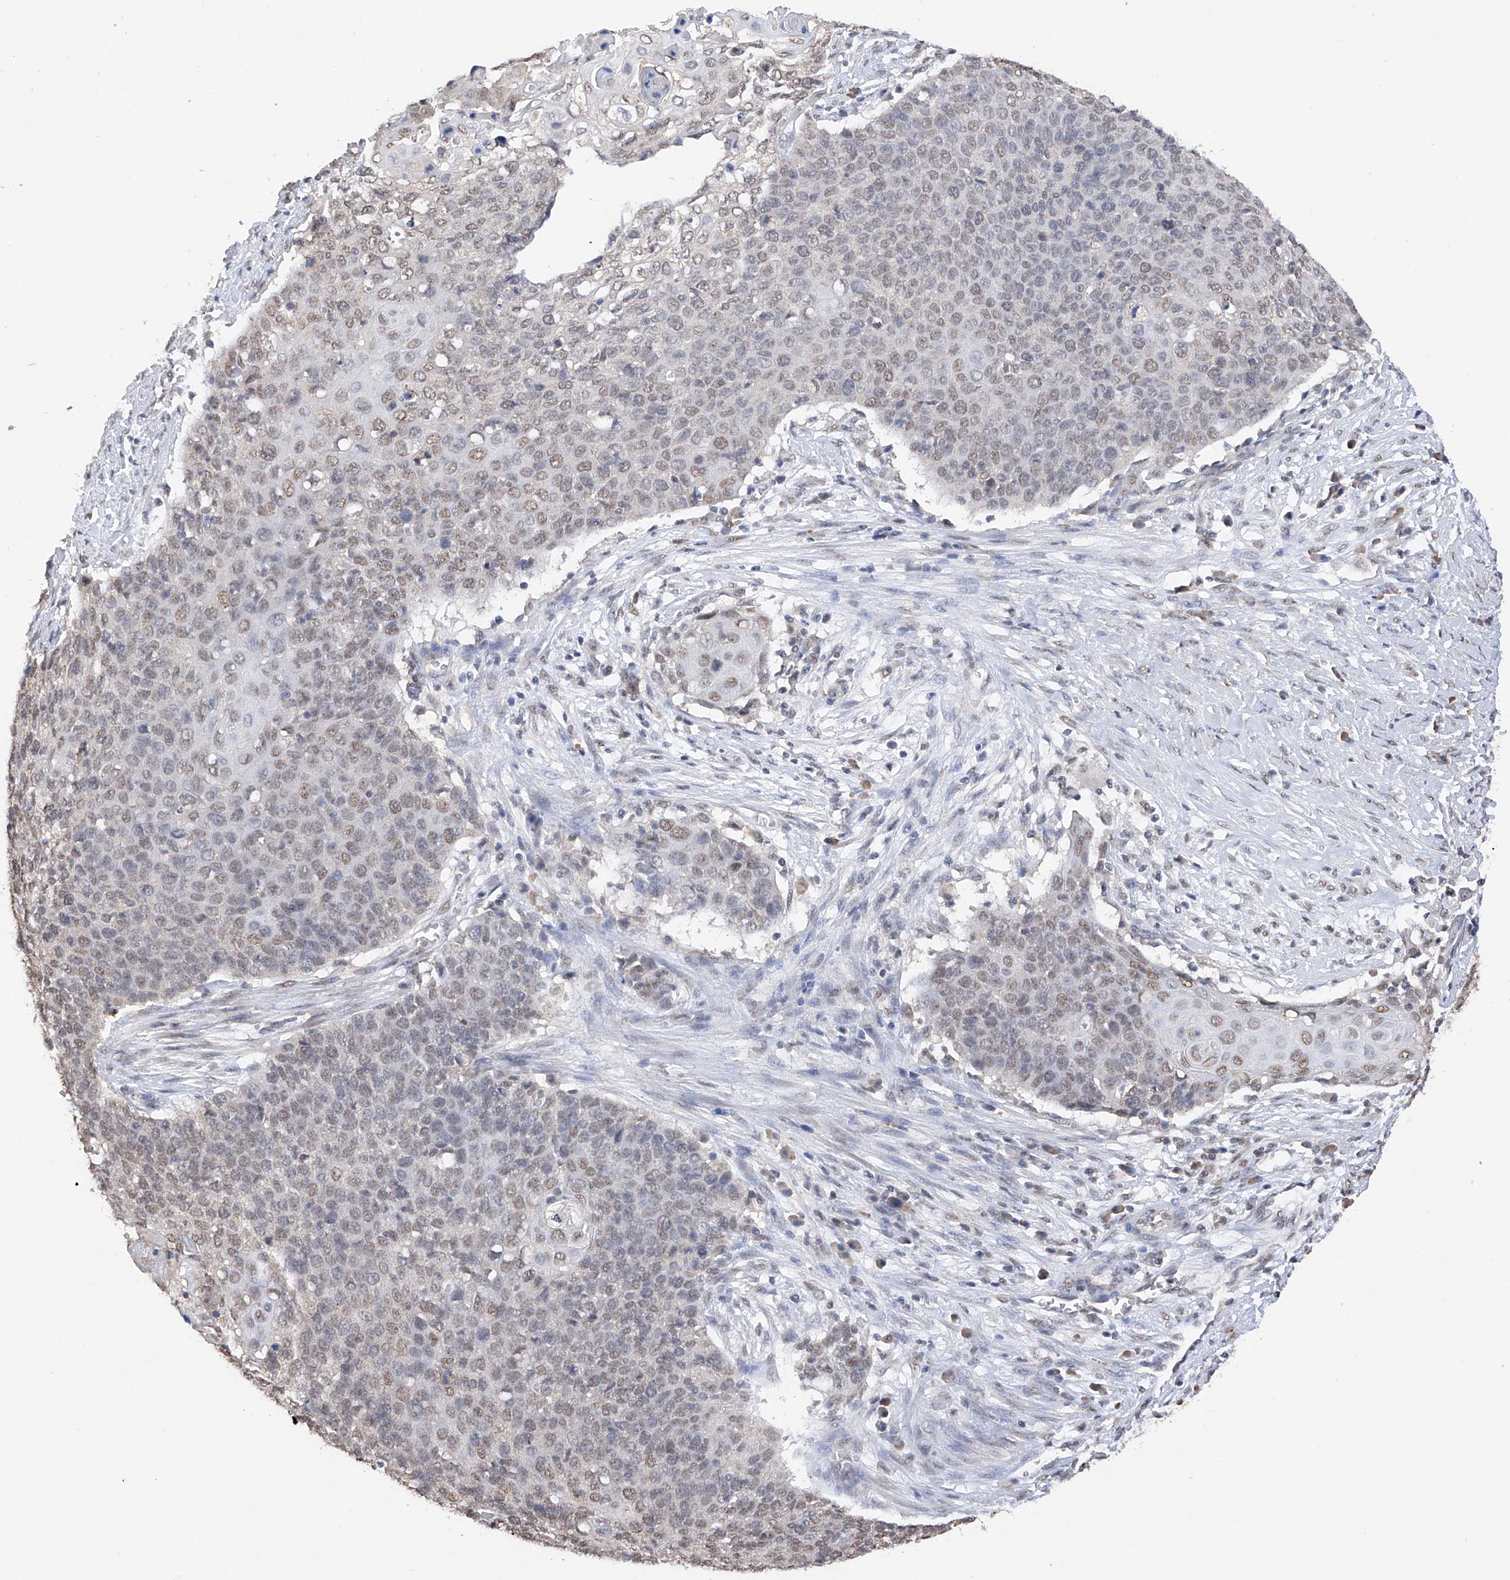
{"staining": {"intensity": "weak", "quantity": ">75%", "location": "nuclear"}, "tissue": "cervical cancer", "cell_type": "Tumor cells", "image_type": "cancer", "snomed": [{"axis": "morphology", "description": "Squamous cell carcinoma, NOS"}, {"axis": "topography", "description": "Cervix"}], "caption": "Squamous cell carcinoma (cervical) stained with a brown dye exhibits weak nuclear positive staining in about >75% of tumor cells.", "gene": "DMAP1", "patient": {"sex": "female", "age": 39}}